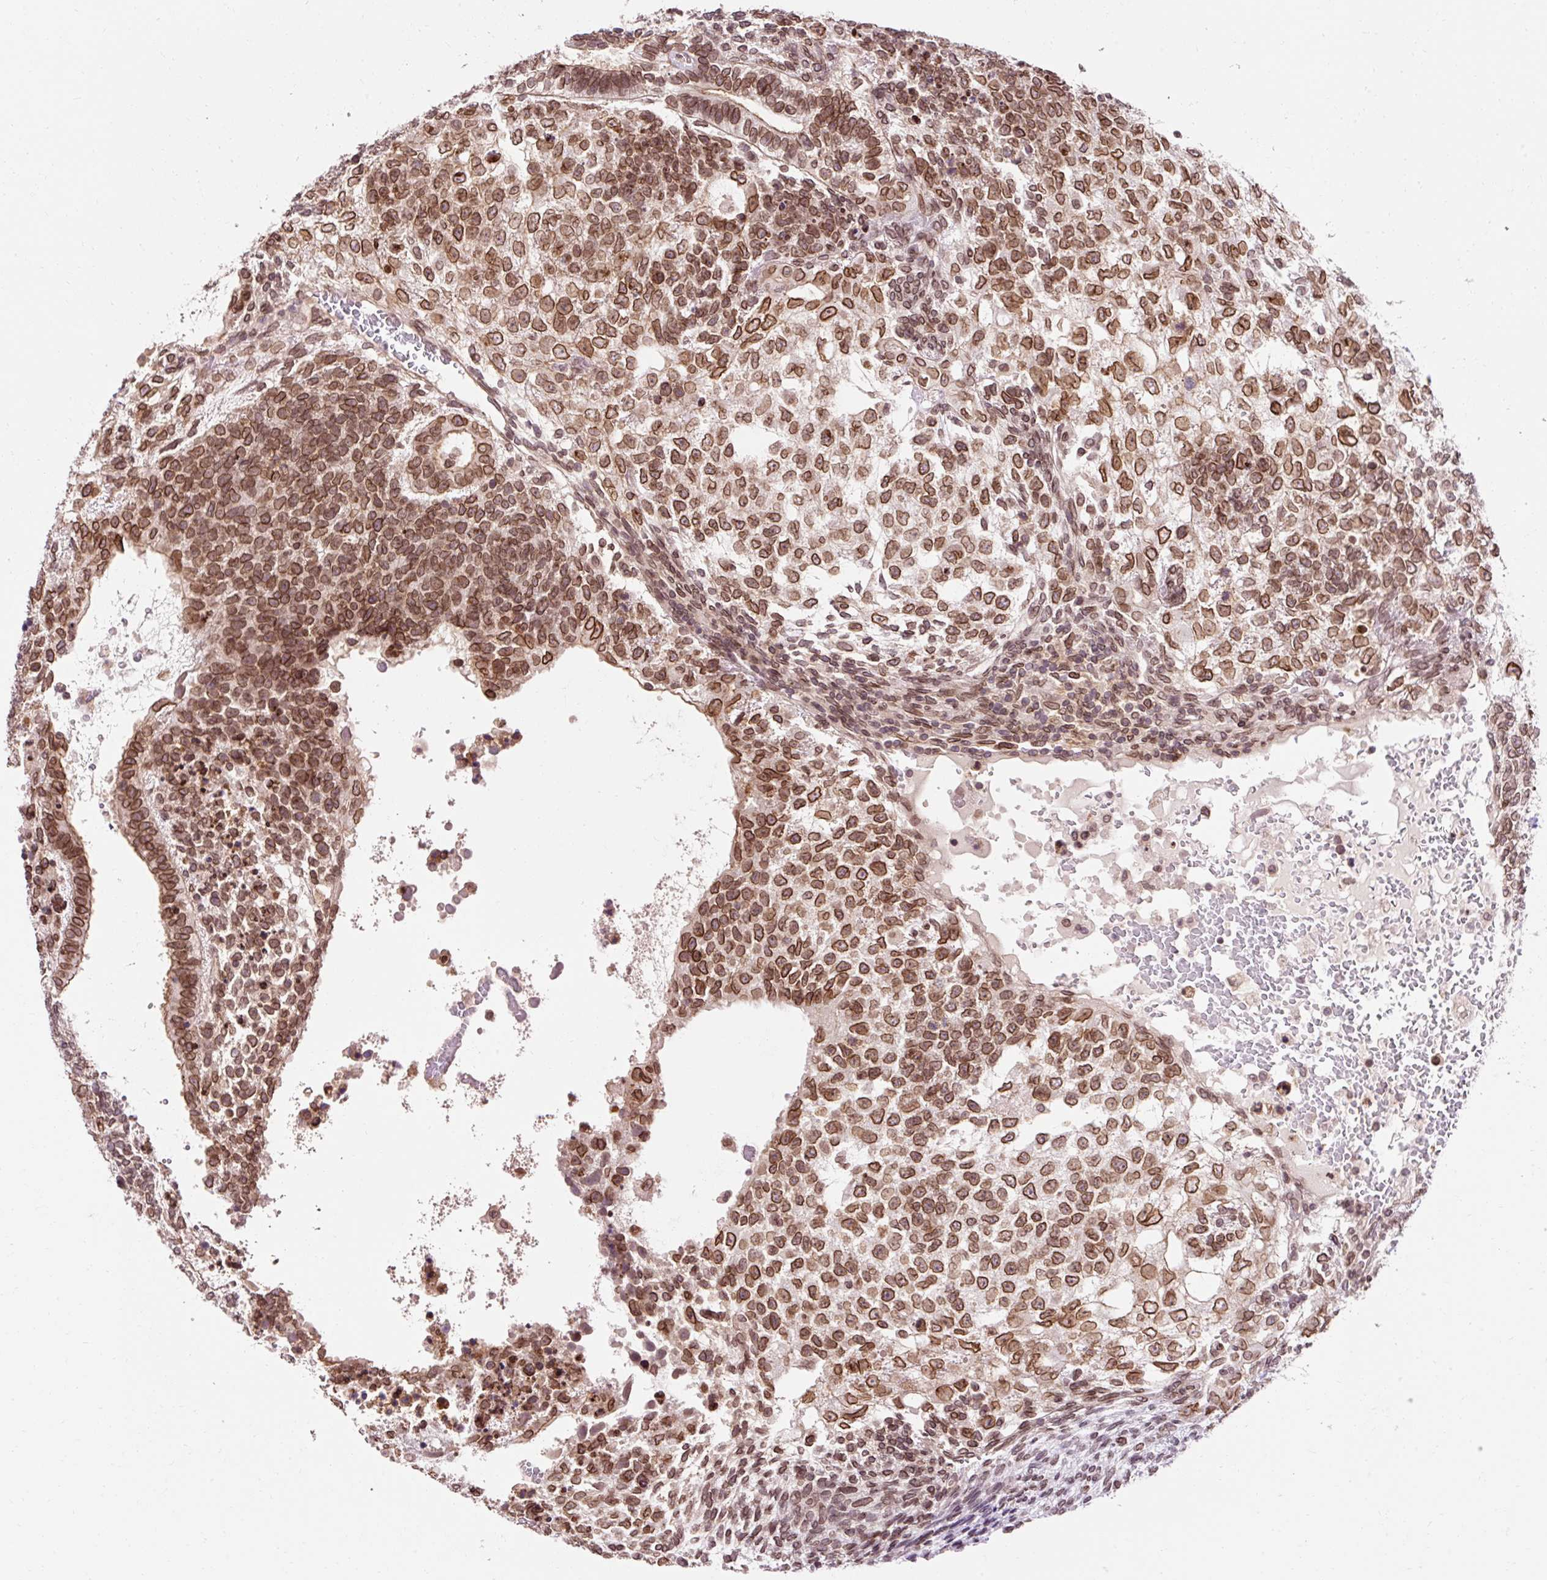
{"staining": {"intensity": "strong", "quantity": ">75%", "location": "cytoplasmic/membranous,nuclear"}, "tissue": "testis cancer", "cell_type": "Tumor cells", "image_type": "cancer", "snomed": [{"axis": "morphology", "description": "Carcinoma, Embryonal, NOS"}, {"axis": "topography", "description": "Testis"}], "caption": "Embryonal carcinoma (testis) was stained to show a protein in brown. There is high levels of strong cytoplasmic/membranous and nuclear expression in about >75% of tumor cells. (DAB IHC with brightfield microscopy, high magnification).", "gene": "ZNF610", "patient": {"sex": "male", "age": 23}}